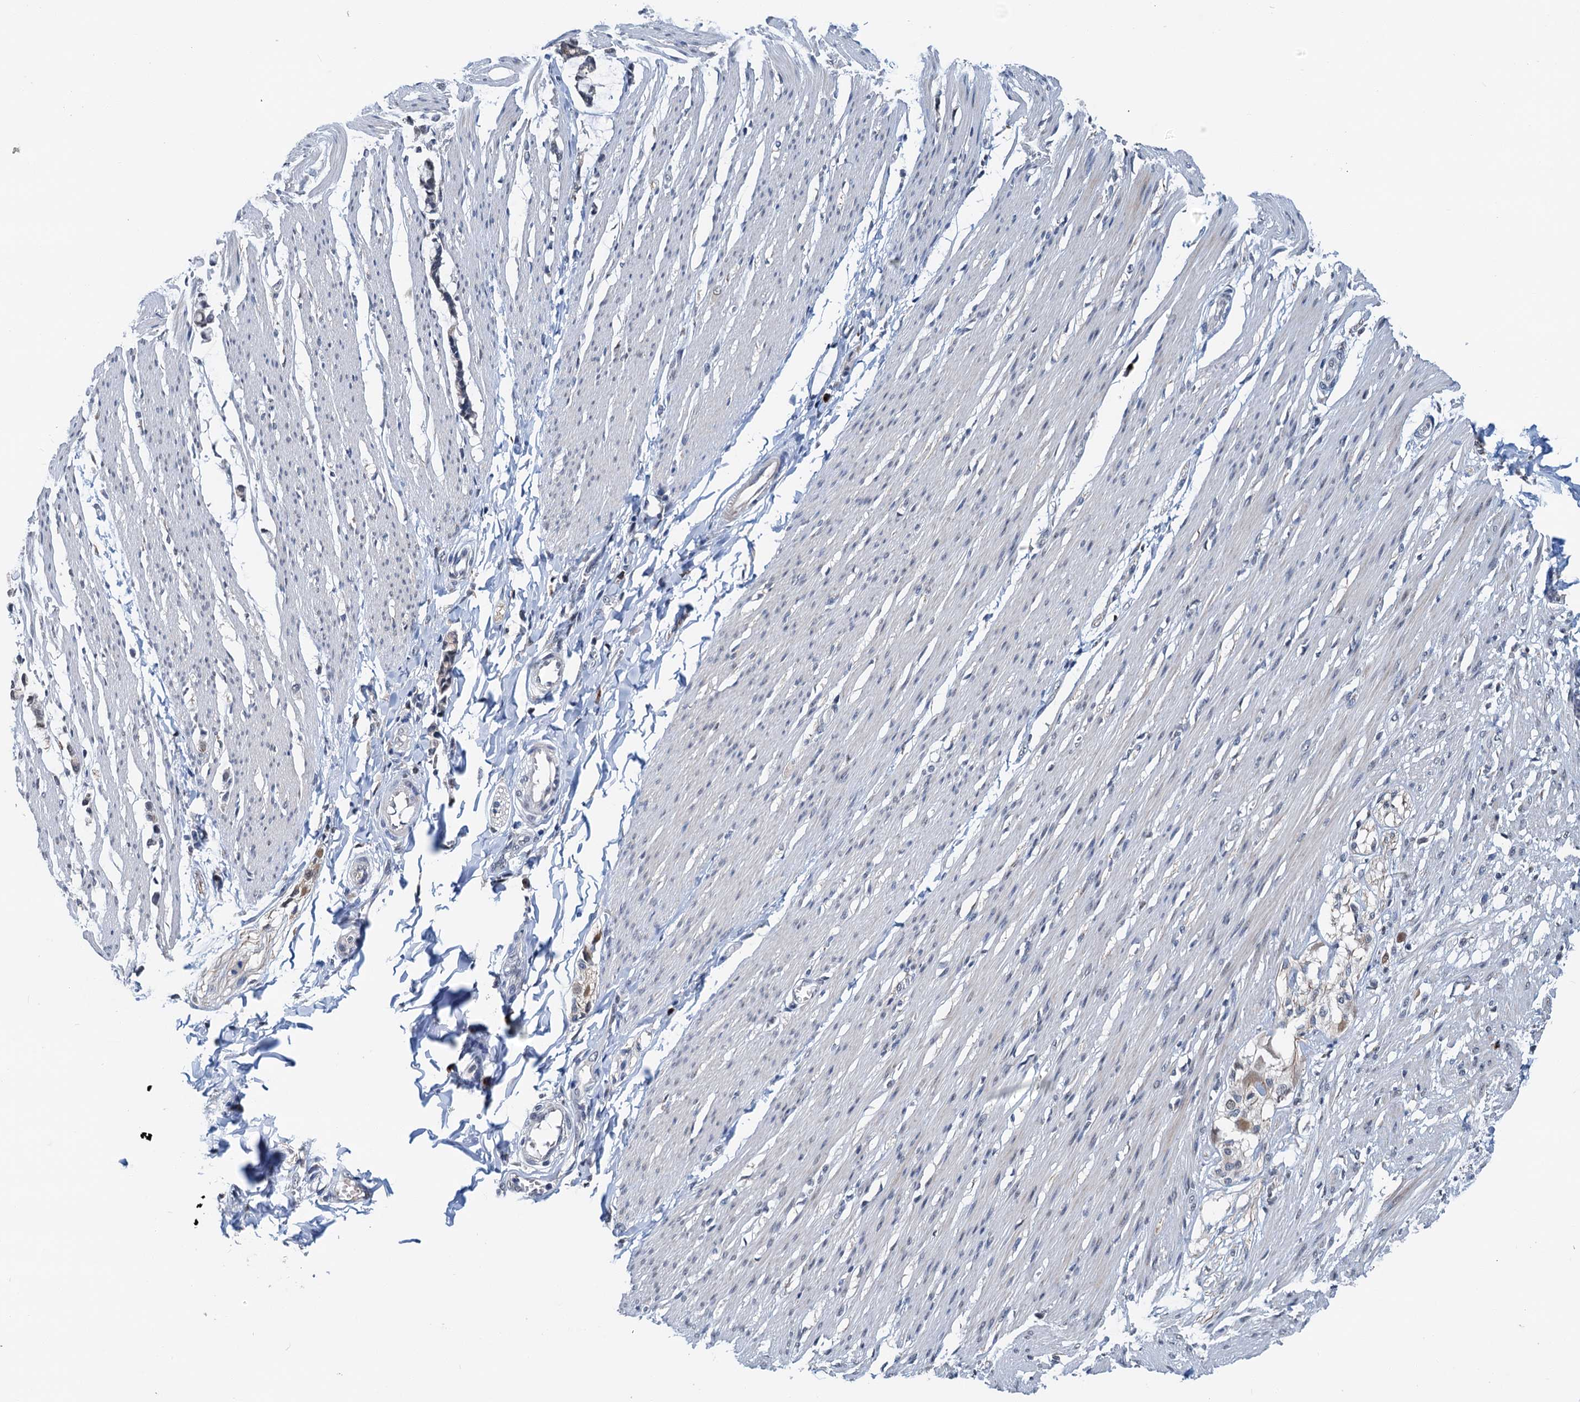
{"staining": {"intensity": "negative", "quantity": "none", "location": "none"}, "tissue": "smooth muscle", "cell_type": "Smooth muscle cells", "image_type": "normal", "snomed": [{"axis": "morphology", "description": "Normal tissue, NOS"}, {"axis": "morphology", "description": "Adenocarcinoma, NOS"}, {"axis": "topography", "description": "Colon"}, {"axis": "topography", "description": "Peripheral nerve tissue"}], "caption": "This micrograph is of benign smooth muscle stained with immunohistochemistry to label a protein in brown with the nuclei are counter-stained blue. There is no staining in smooth muscle cells. Brightfield microscopy of IHC stained with DAB (3,3'-diaminobenzidine) (brown) and hematoxylin (blue), captured at high magnification.", "gene": "SHLD1", "patient": {"sex": "male", "age": 14}}